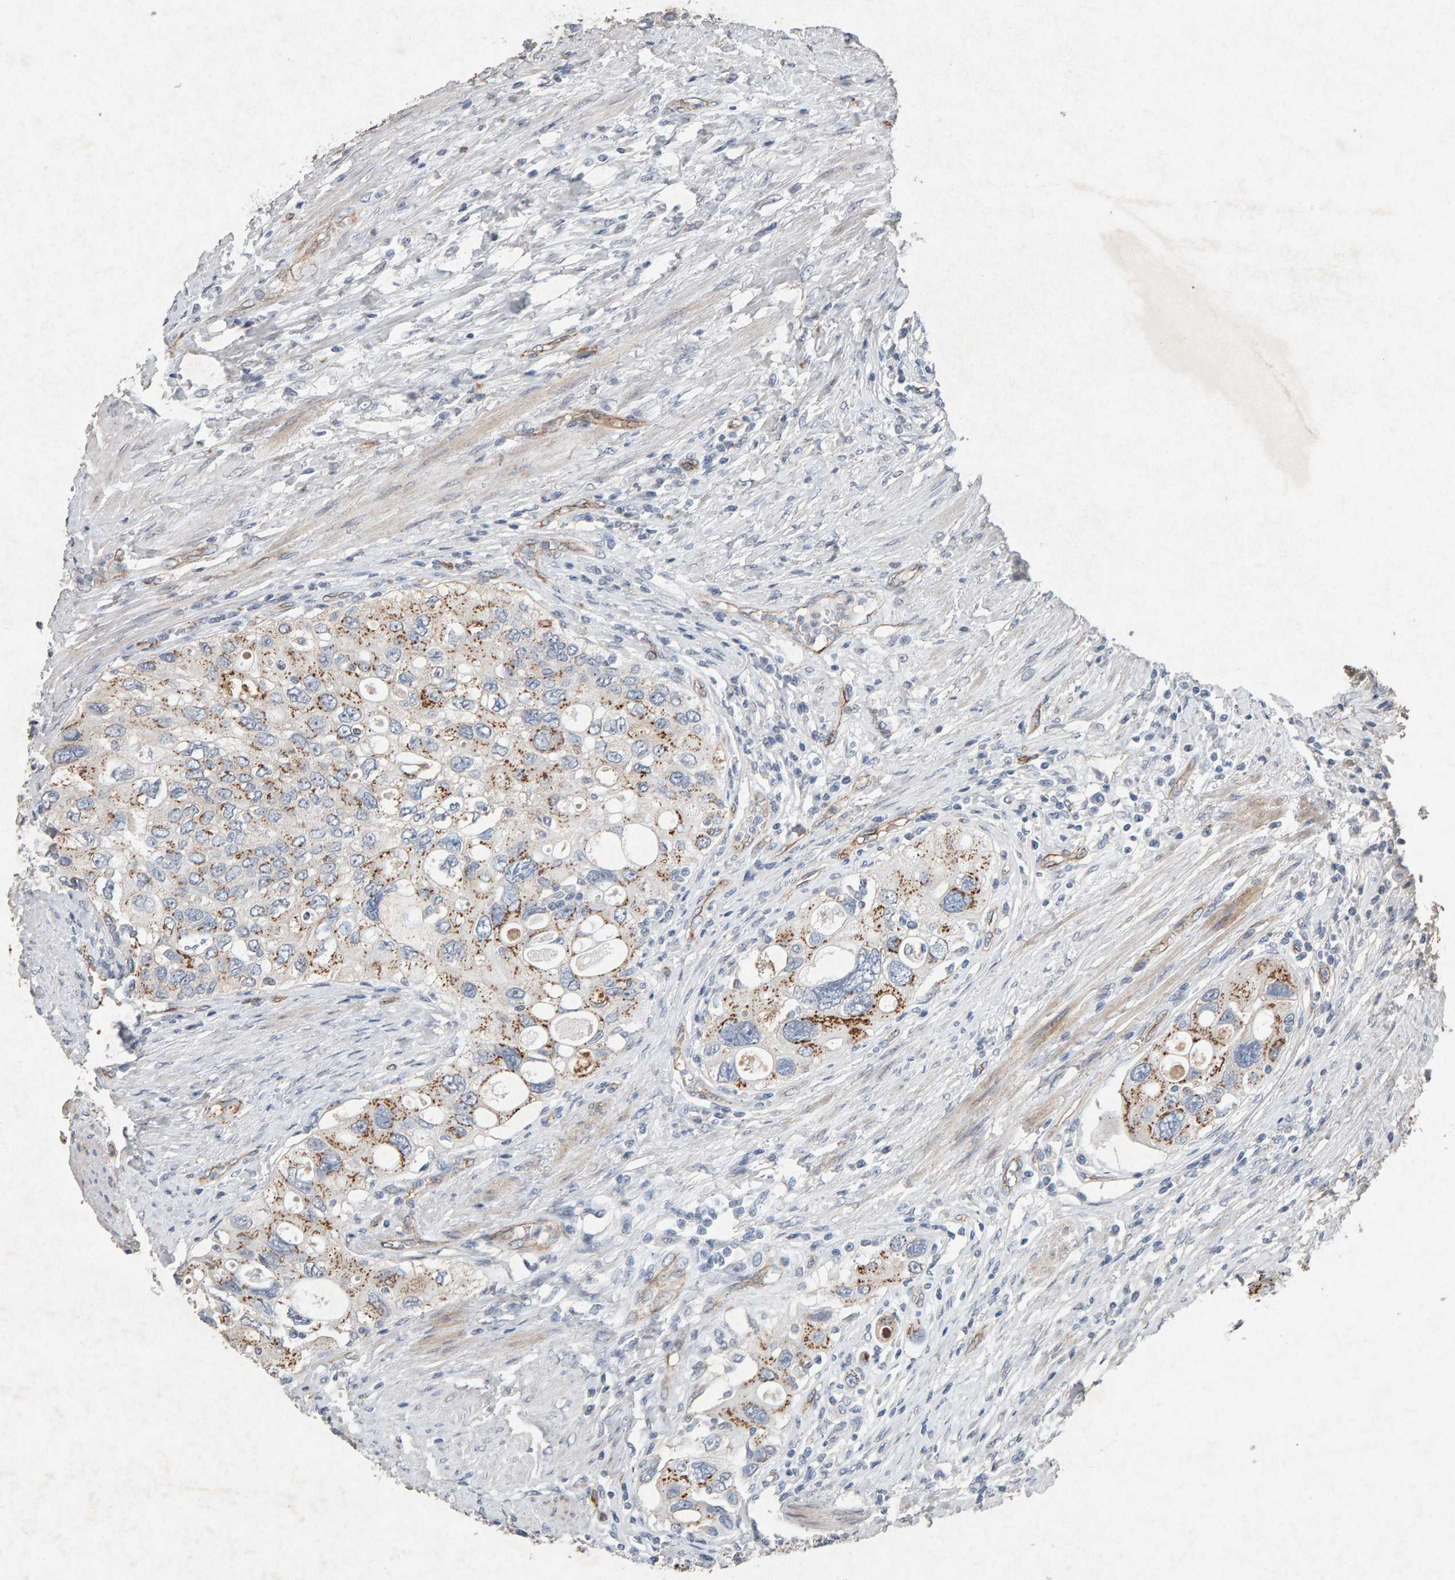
{"staining": {"intensity": "moderate", "quantity": "25%-75%", "location": "cytoplasmic/membranous"}, "tissue": "urothelial cancer", "cell_type": "Tumor cells", "image_type": "cancer", "snomed": [{"axis": "morphology", "description": "Urothelial carcinoma, High grade"}, {"axis": "topography", "description": "Urinary bladder"}], "caption": "Tumor cells display moderate cytoplasmic/membranous expression in about 25%-75% of cells in urothelial cancer. The staining was performed using DAB to visualize the protein expression in brown, while the nuclei were stained in blue with hematoxylin (Magnification: 20x).", "gene": "PTPRM", "patient": {"sex": "female", "age": 56}}